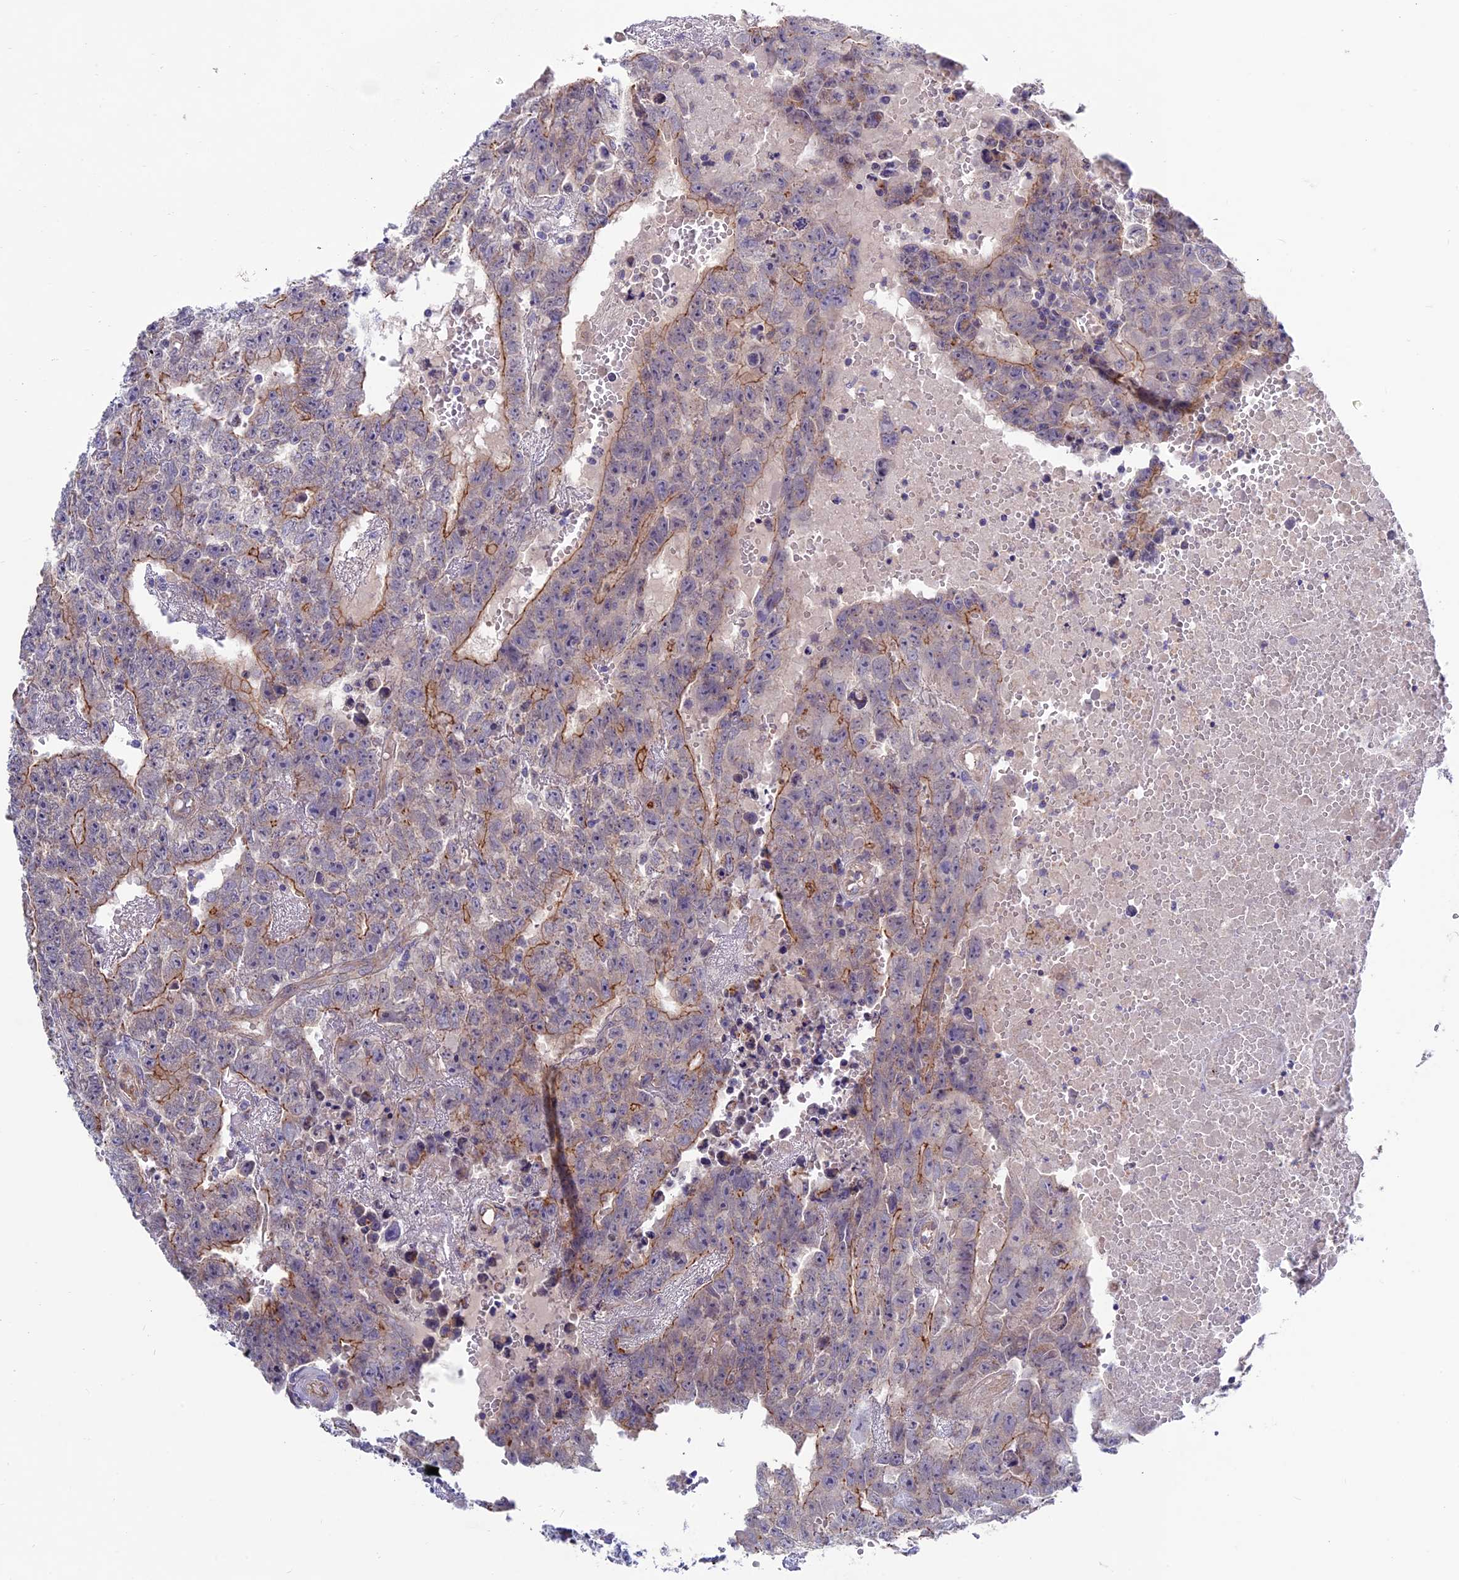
{"staining": {"intensity": "moderate", "quantity": "<25%", "location": "cytoplasmic/membranous"}, "tissue": "testis cancer", "cell_type": "Tumor cells", "image_type": "cancer", "snomed": [{"axis": "morphology", "description": "Carcinoma, Embryonal, NOS"}, {"axis": "topography", "description": "Testis"}], "caption": "Testis cancer stained for a protein (brown) displays moderate cytoplasmic/membranous positive expression in approximately <25% of tumor cells.", "gene": "ETFDH", "patient": {"sex": "male", "age": 25}}